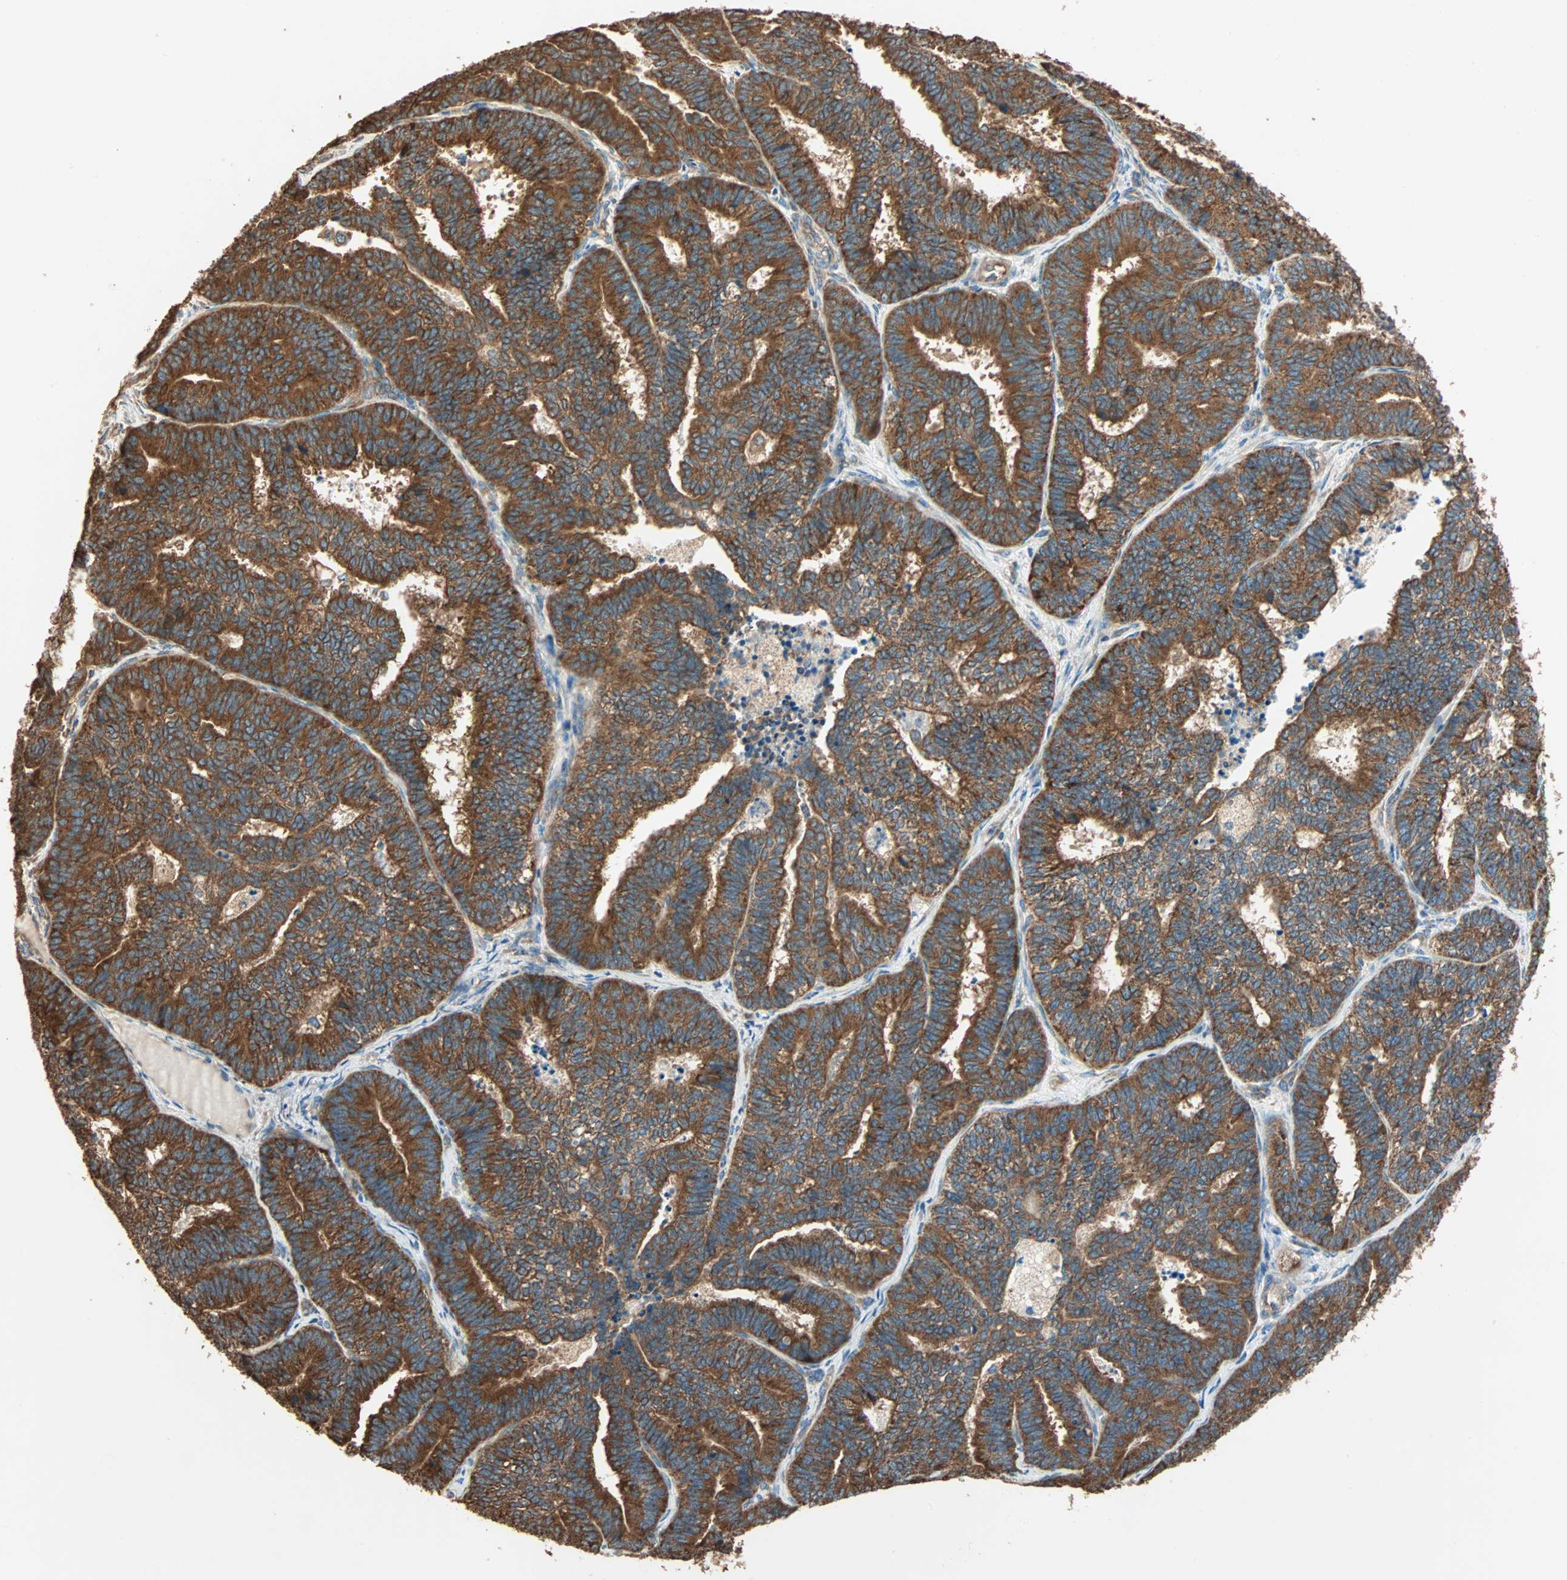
{"staining": {"intensity": "strong", "quantity": ">75%", "location": "cytoplasmic/membranous"}, "tissue": "endometrial cancer", "cell_type": "Tumor cells", "image_type": "cancer", "snomed": [{"axis": "morphology", "description": "Adenocarcinoma, NOS"}, {"axis": "topography", "description": "Endometrium"}], "caption": "Protein staining of endometrial cancer (adenocarcinoma) tissue exhibits strong cytoplasmic/membranous expression in about >75% of tumor cells. The protein of interest is stained brown, and the nuclei are stained in blue (DAB (3,3'-diaminobenzidine) IHC with brightfield microscopy, high magnification).", "gene": "EIF4G2", "patient": {"sex": "female", "age": 70}}